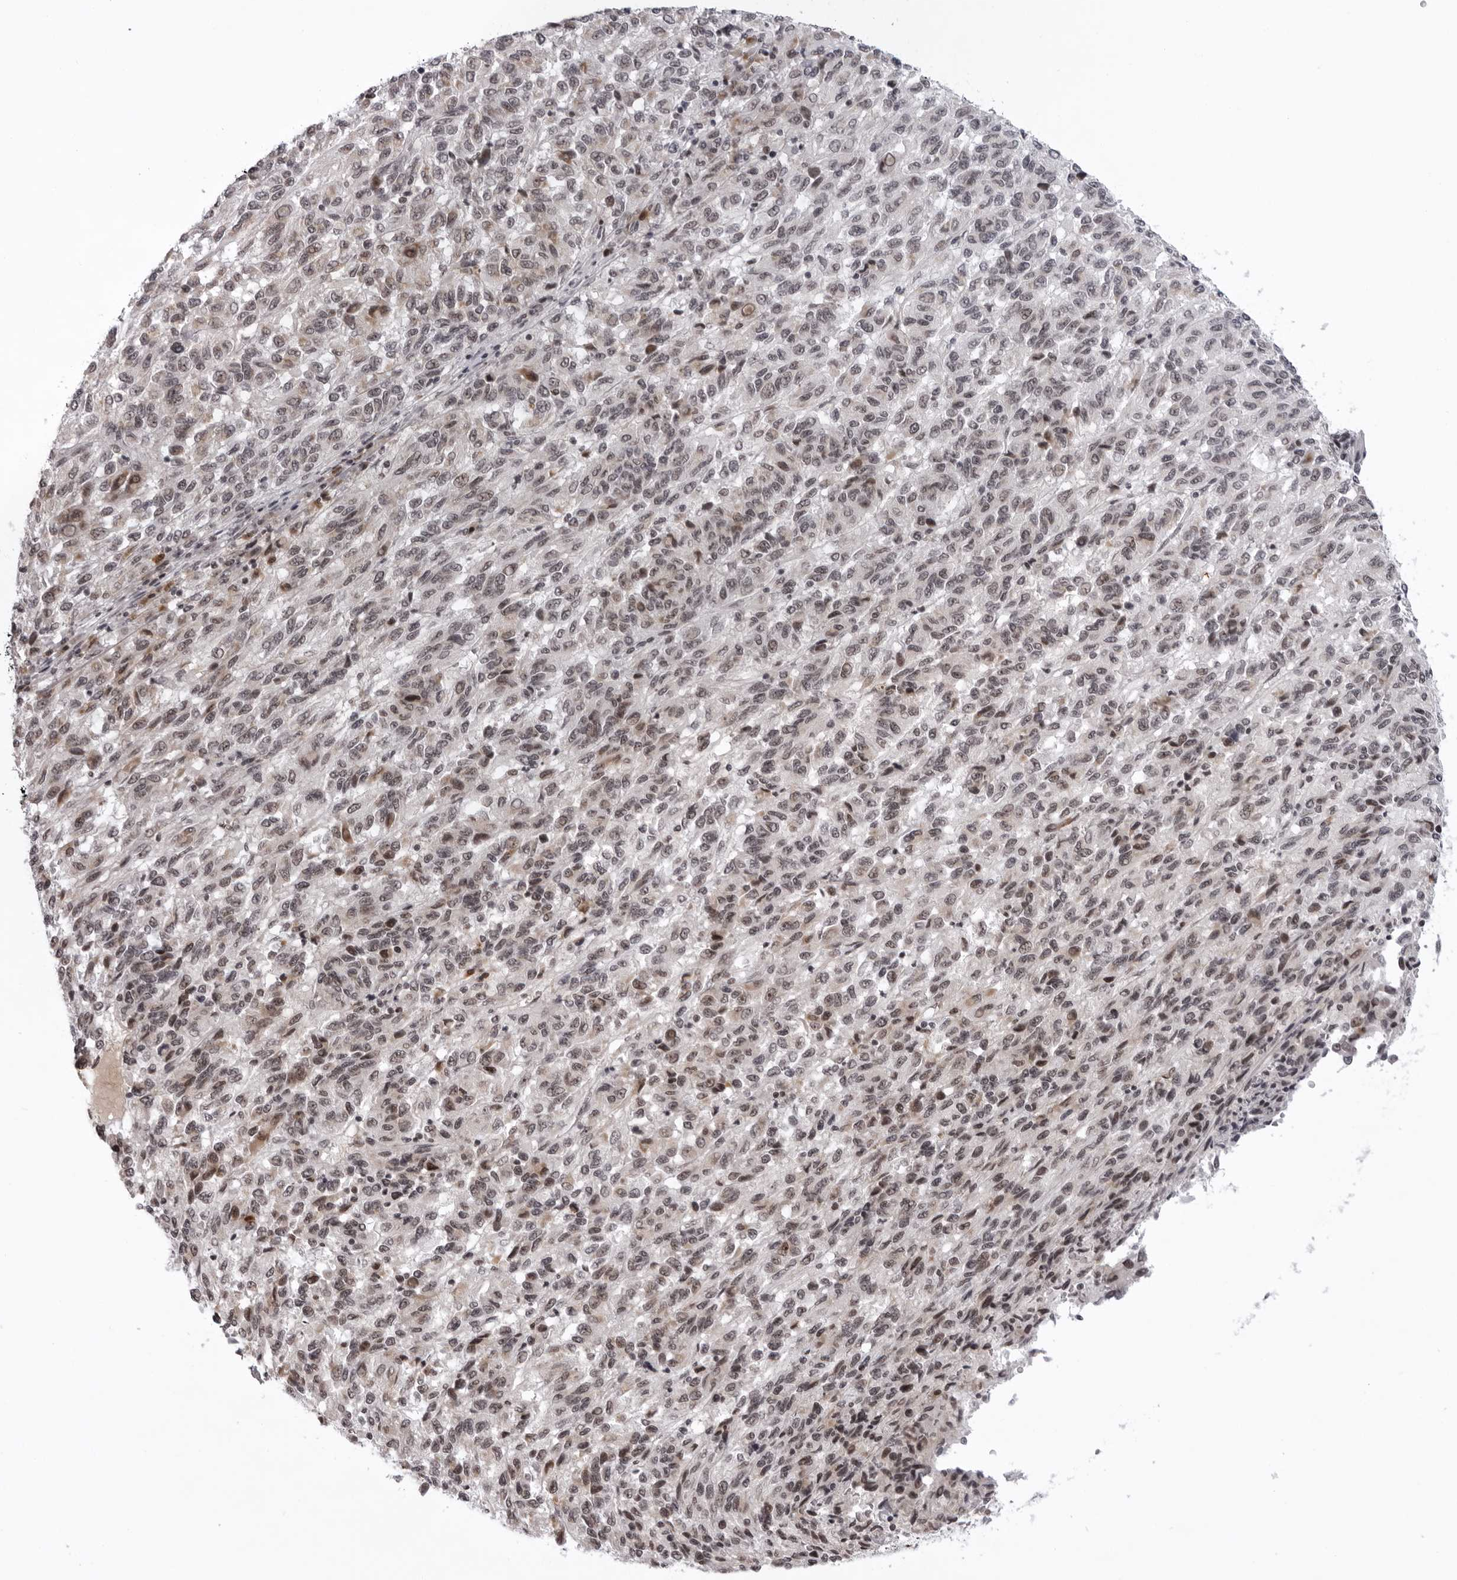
{"staining": {"intensity": "moderate", "quantity": ">75%", "location": "nuclear"}, "tissue": "melanoma", "cell_type": "Tumor cells", "image_type": "cancer", "snomed": [{"axis": "morphology", "description": "Malignant melanoma, Metastatic site"}, {"axis": "topography", "description": "Lung"}], "caption": "Brown immunohistochemical staining in melanoma exhibits moderate nuclear staining in approximately >75% of tumor cells.", "gene": "EXOSC10", "patient": {"sex": "male", "age": 64}}